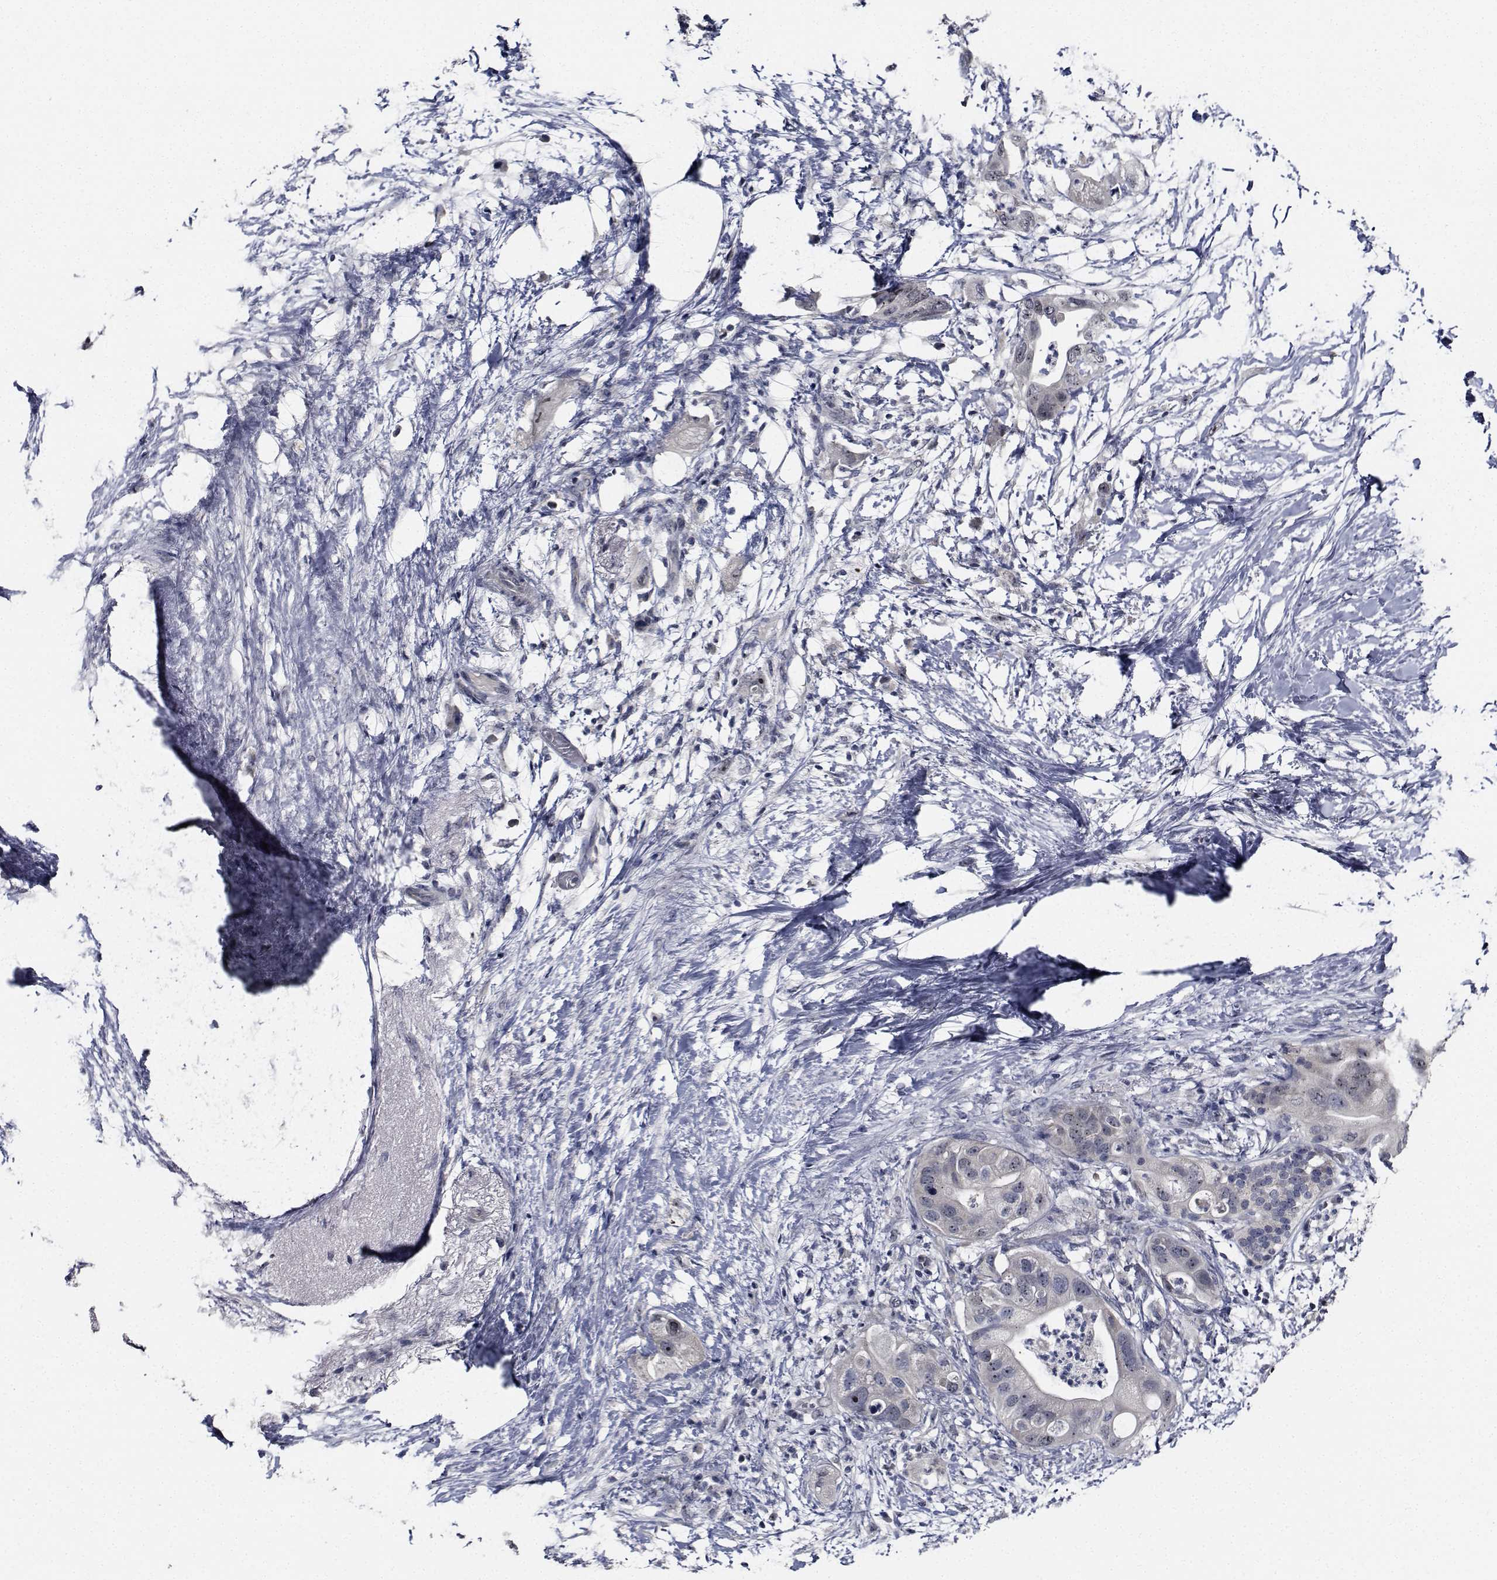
{"staining": {"intensity": "negative", "quantity": "none", "location": "none"}, "tissue": "pancreatic cancer", "cell_type": "Tumor cells", "image_type": "cancer", "snomed": [{"axis": "morphology", "description": "Adenocarcinoma, NOS"}, {"axis": "topography", "description": "Pancreas"}], "caption": "Tumor cells show no significant positivity in adenocarcinoma (pancreatic). Brightfield microscopy of IHC stained with DAB (brown) and hematoxylin (blue), captured at high magnification.", "gene": "NVL", "patient": {"sex": "female", "age": 72}}